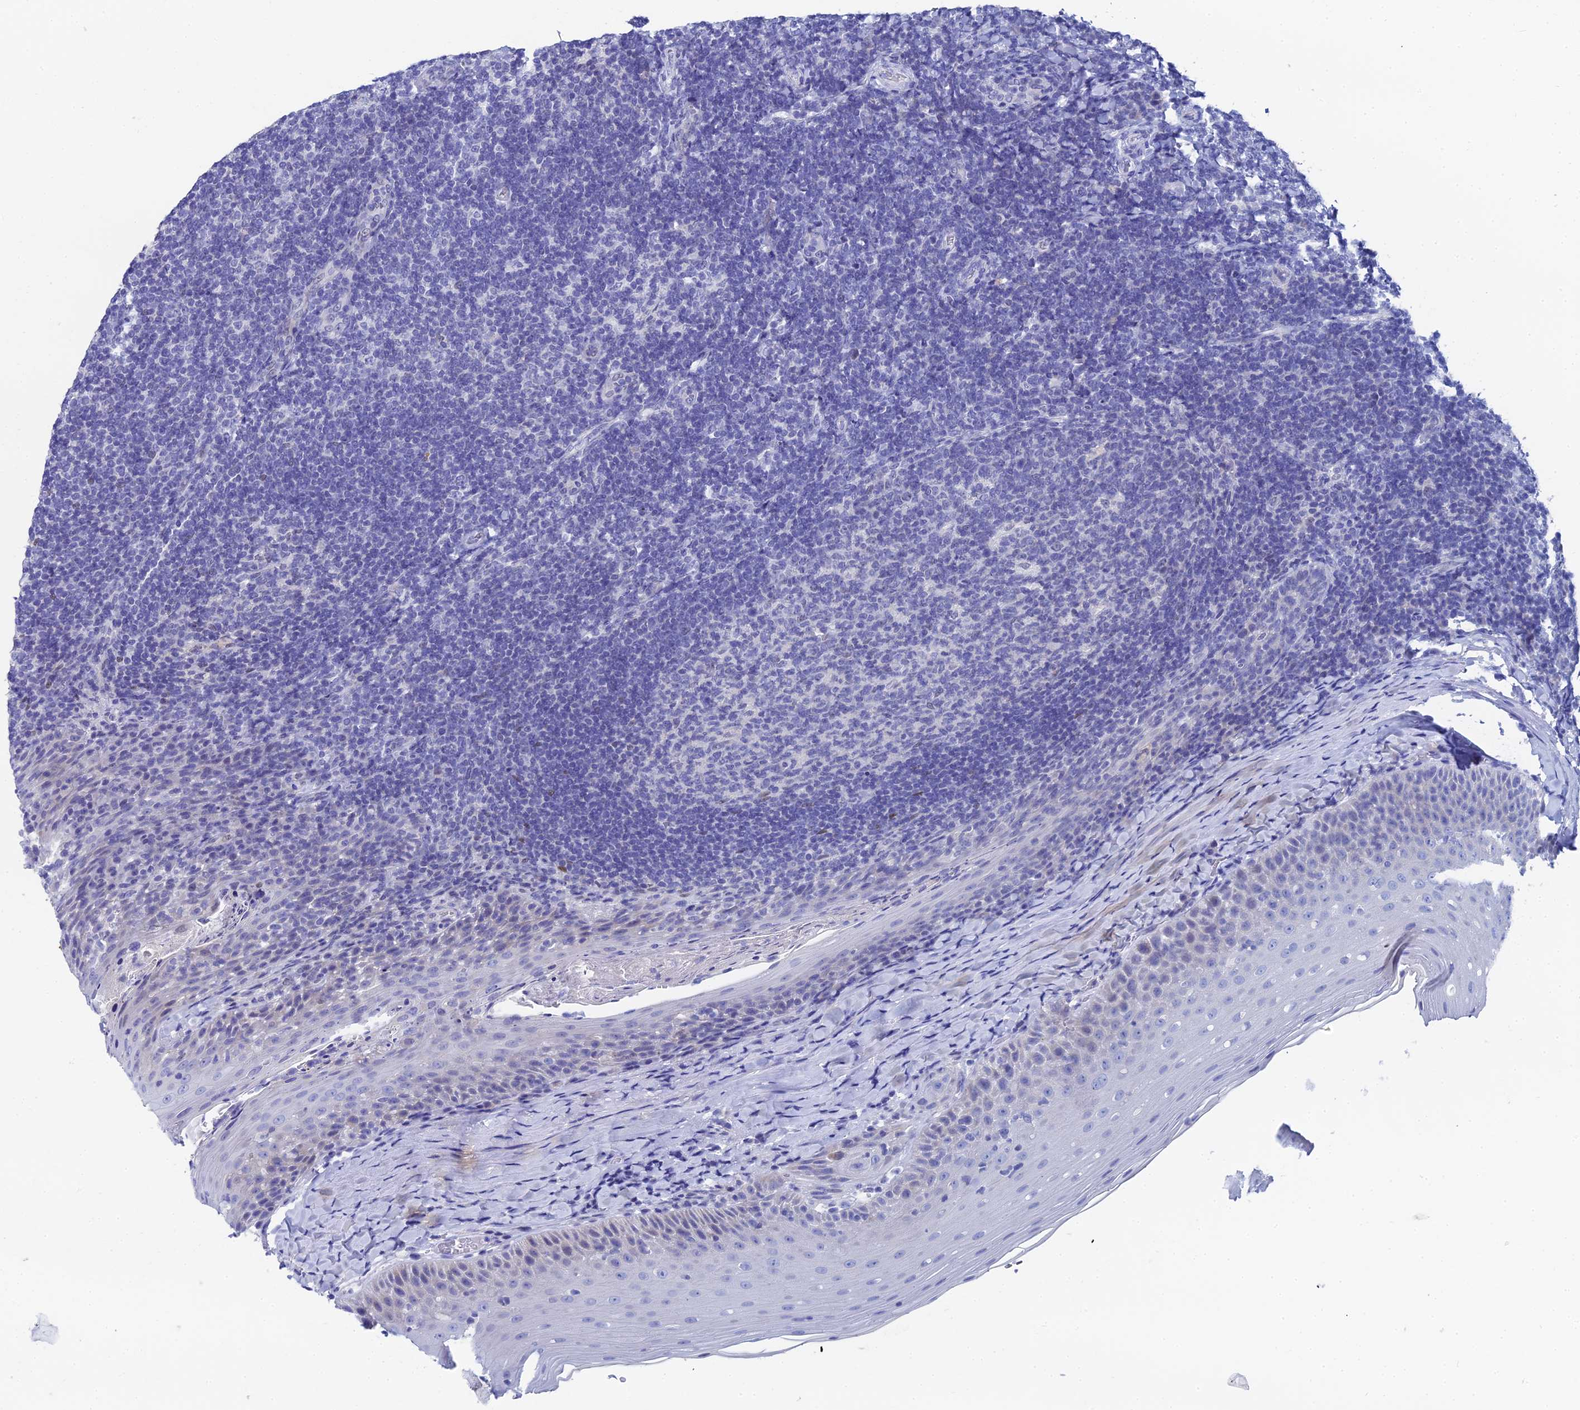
{"staining": {"intensity": "negative", "quantity": "none", "location": "none"}, "tissue": "tonsil", "cell_type": "Germinal center cells", "image_type": "normal", "snomed": [{"axis": "morphology", "description": "Normal tissue, NOS"}, {"axis": "topography", "description": "Tonsil"}], "caption": "The immunohistochemistry micrograph has no significant staining in germinal center cells of tonsil. (Brightfield microscopy of DAB IHC at high magnification).", "gene": "OCM2", "patient": {"sex": "female", "age": 10}}